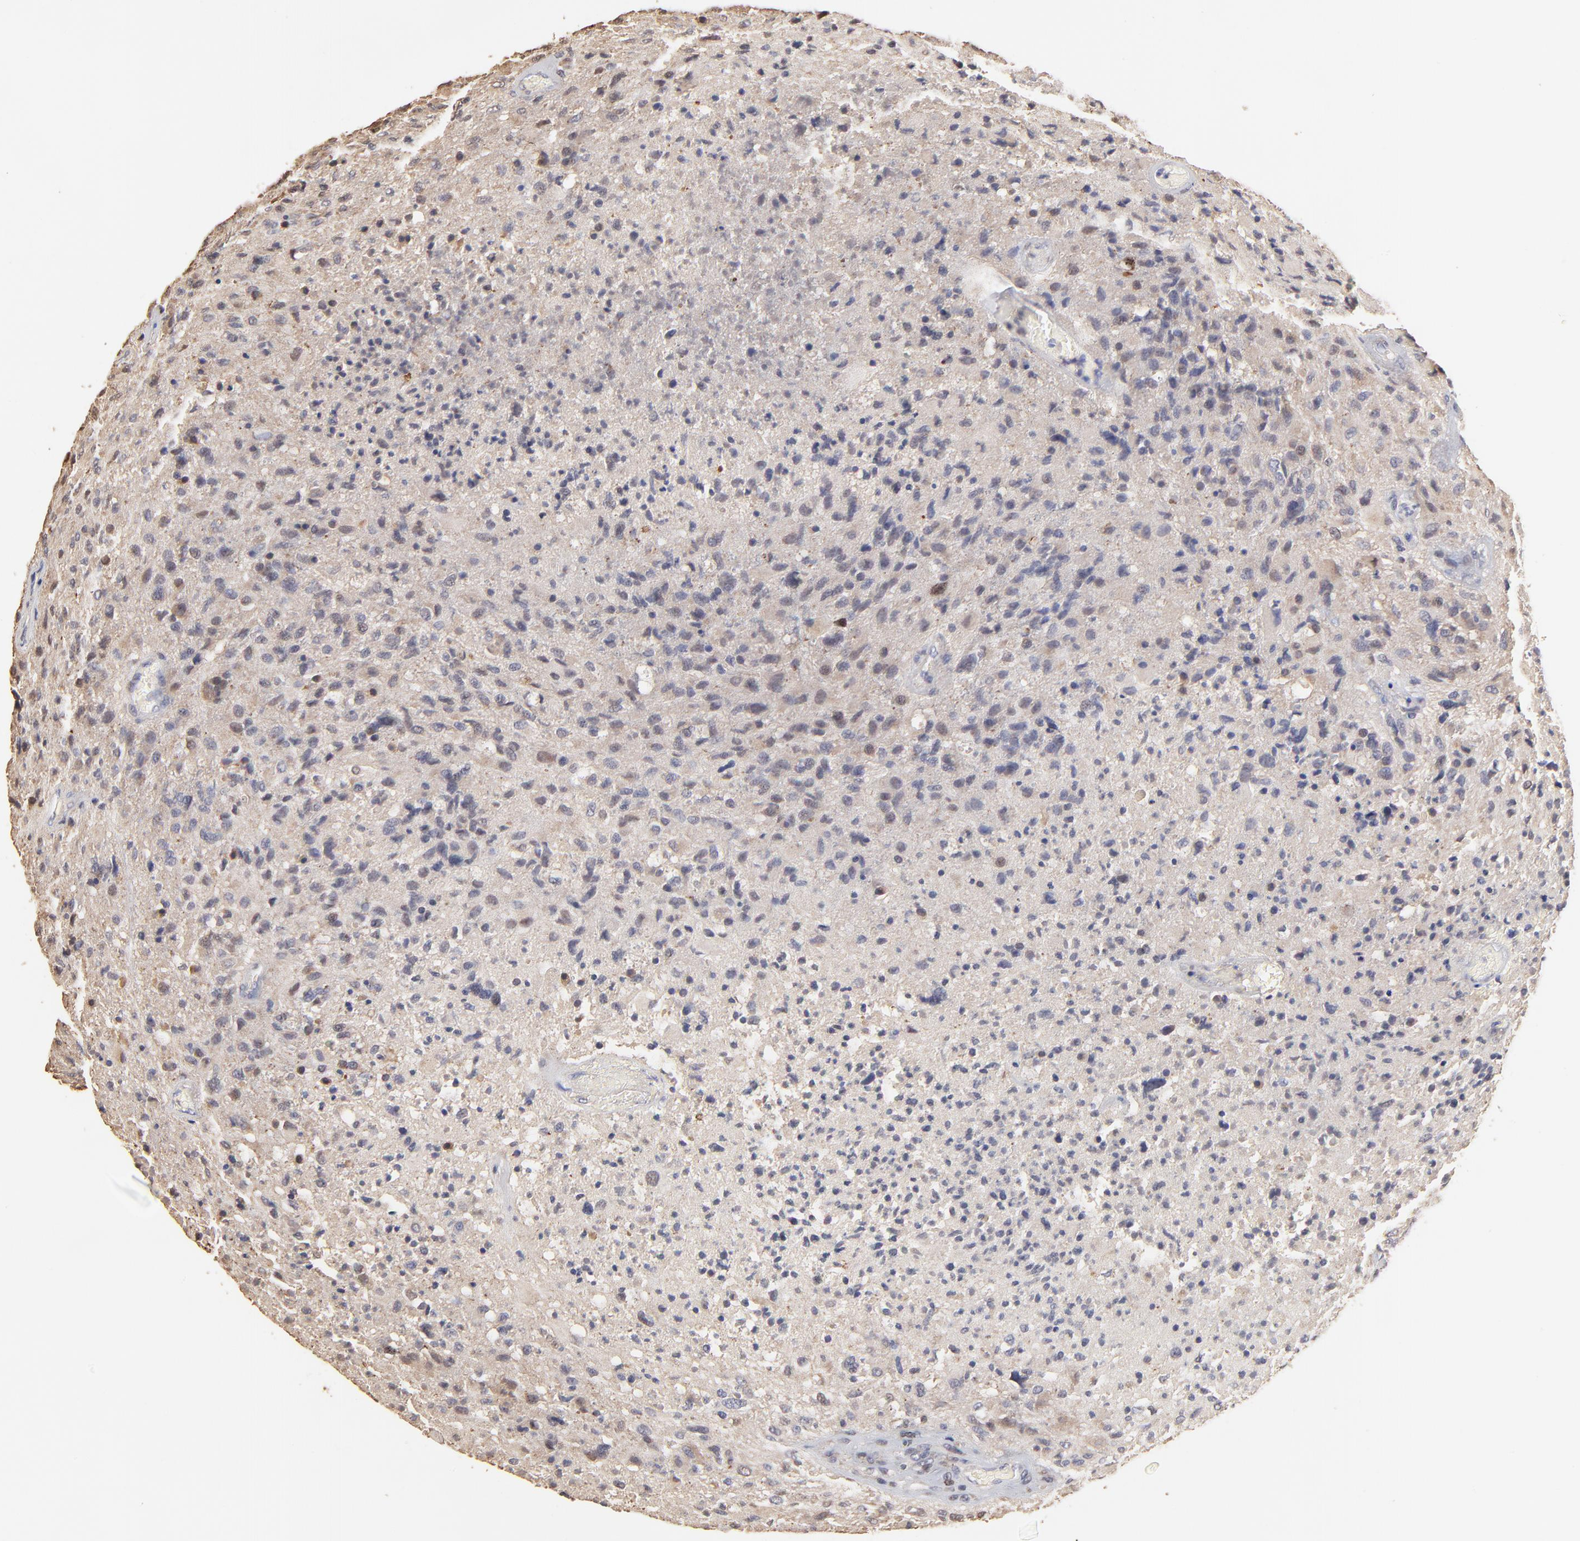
{"staining": {"intensity": "weak", "quantity": "<25%", "location": "nuclear"}, "tissue": "glioma", "cell_type": "Tumor cells", "image_type": "cancer", "snomed": [{"axis": "morphology", "description": "Glioma, malignant, High grade"}, {"axis": "topography", "description": "Brain"}], "caption": "IHC image of glioma stained for a protein (brown), which demonstrates no staining in tumor cells.", "gene": "BIRC5", "patient": {"sex": "male", "age": 69}}